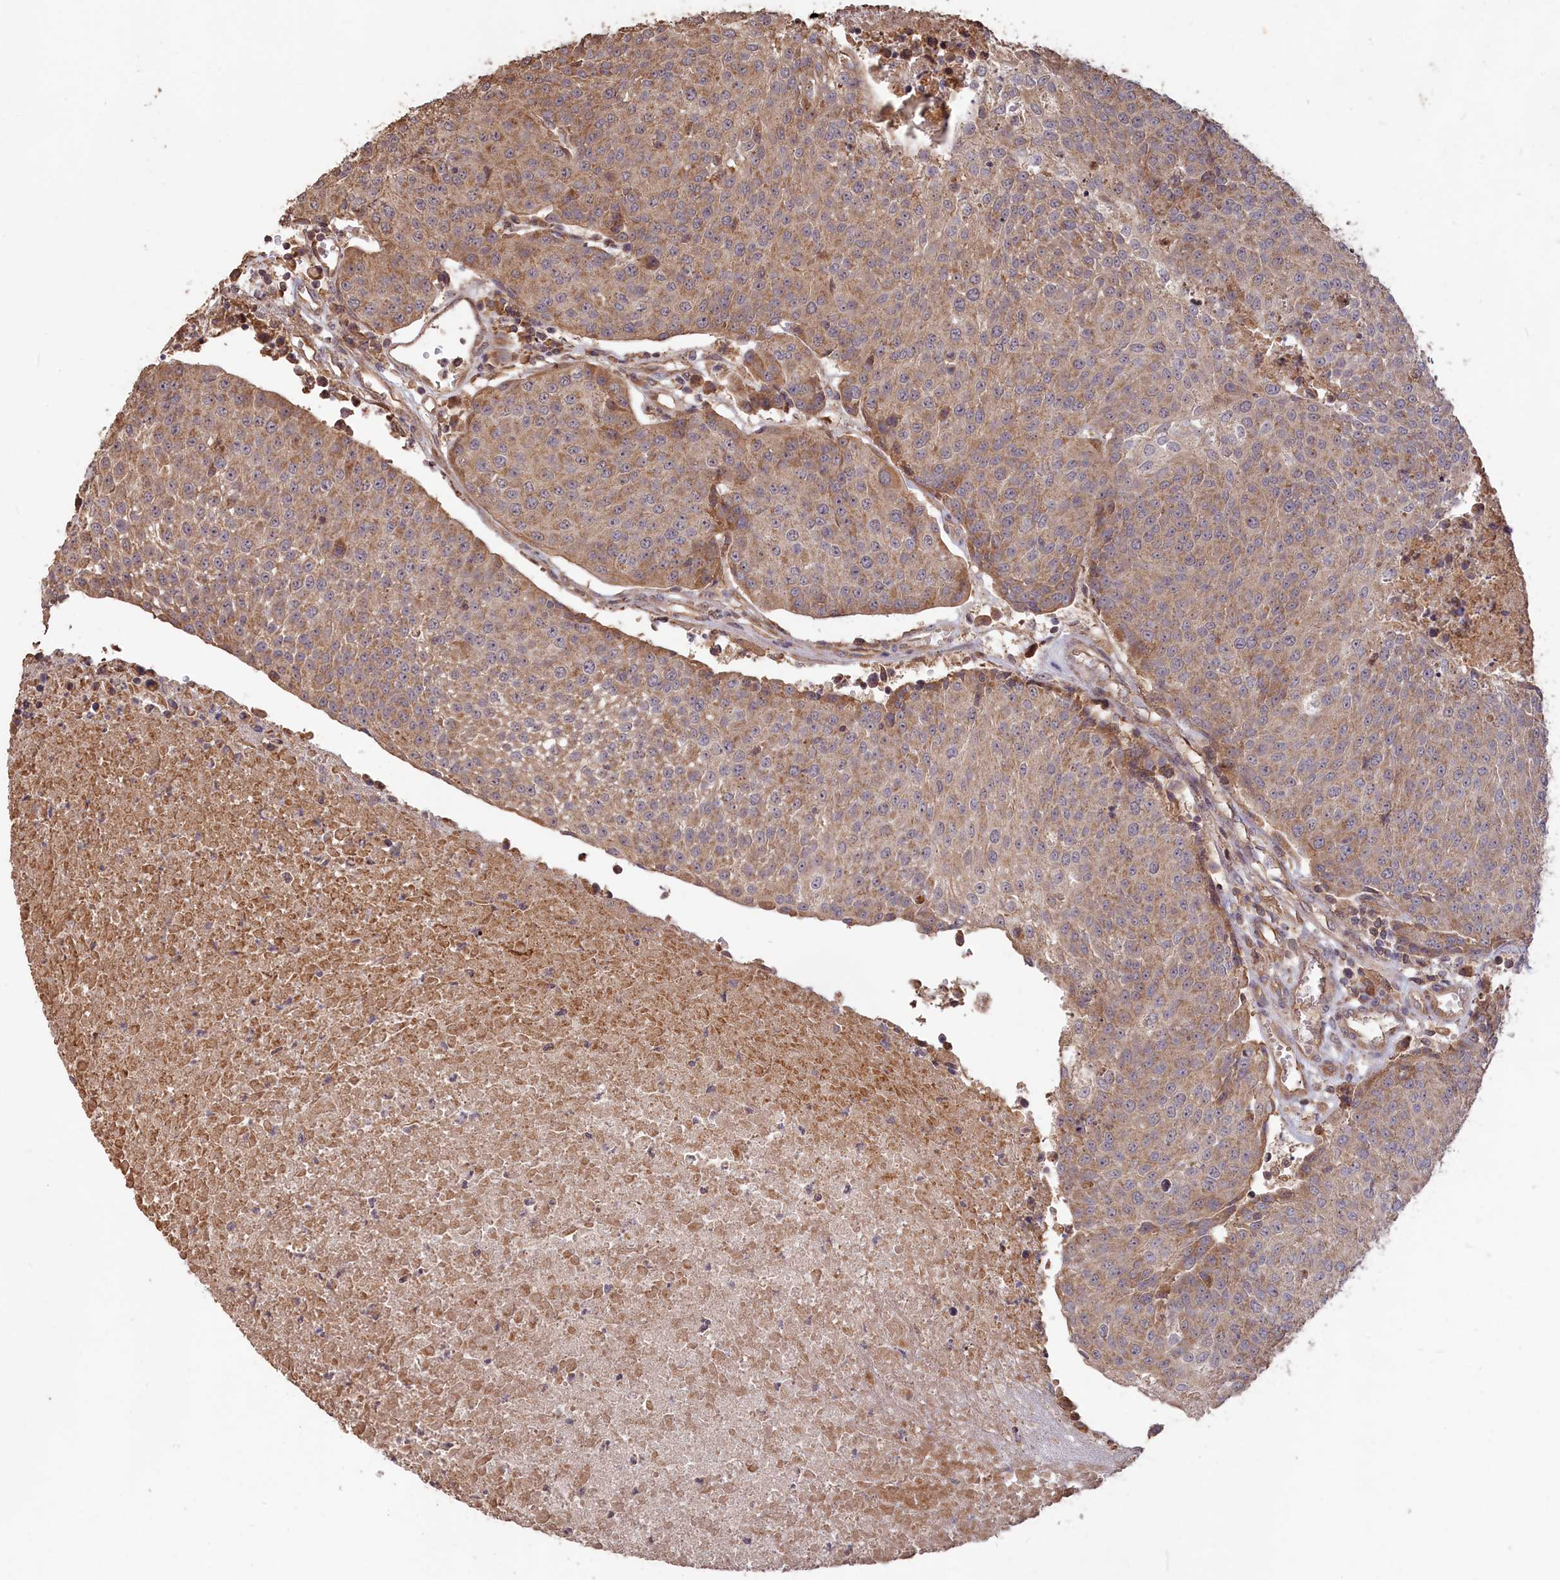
{"staining": {"intensity": "weak", "quantity": ">75%", "location": "cytoplasmic/membranous"}, "tissue": "urothelial cancer", "cell_type": "Tumor cells", "image_type": "cancer", "snomed": [{"axis": "morphology", "description": "Urothelial carcinoma, High grade"}, {"axis": "topography", "description": "Urinary bladder"}], "caption": "Protein expression analysis of urothelial cancer exhibits weak cytoplasmic/membranous positivity in about >75% of tumor cells. (Stains: DAB in brown, nuclei in blue, Microscopy: brightfield microscopy at high magnification).", "gene": "LAYN", "patient": {"sex": "female", "age": 85}}